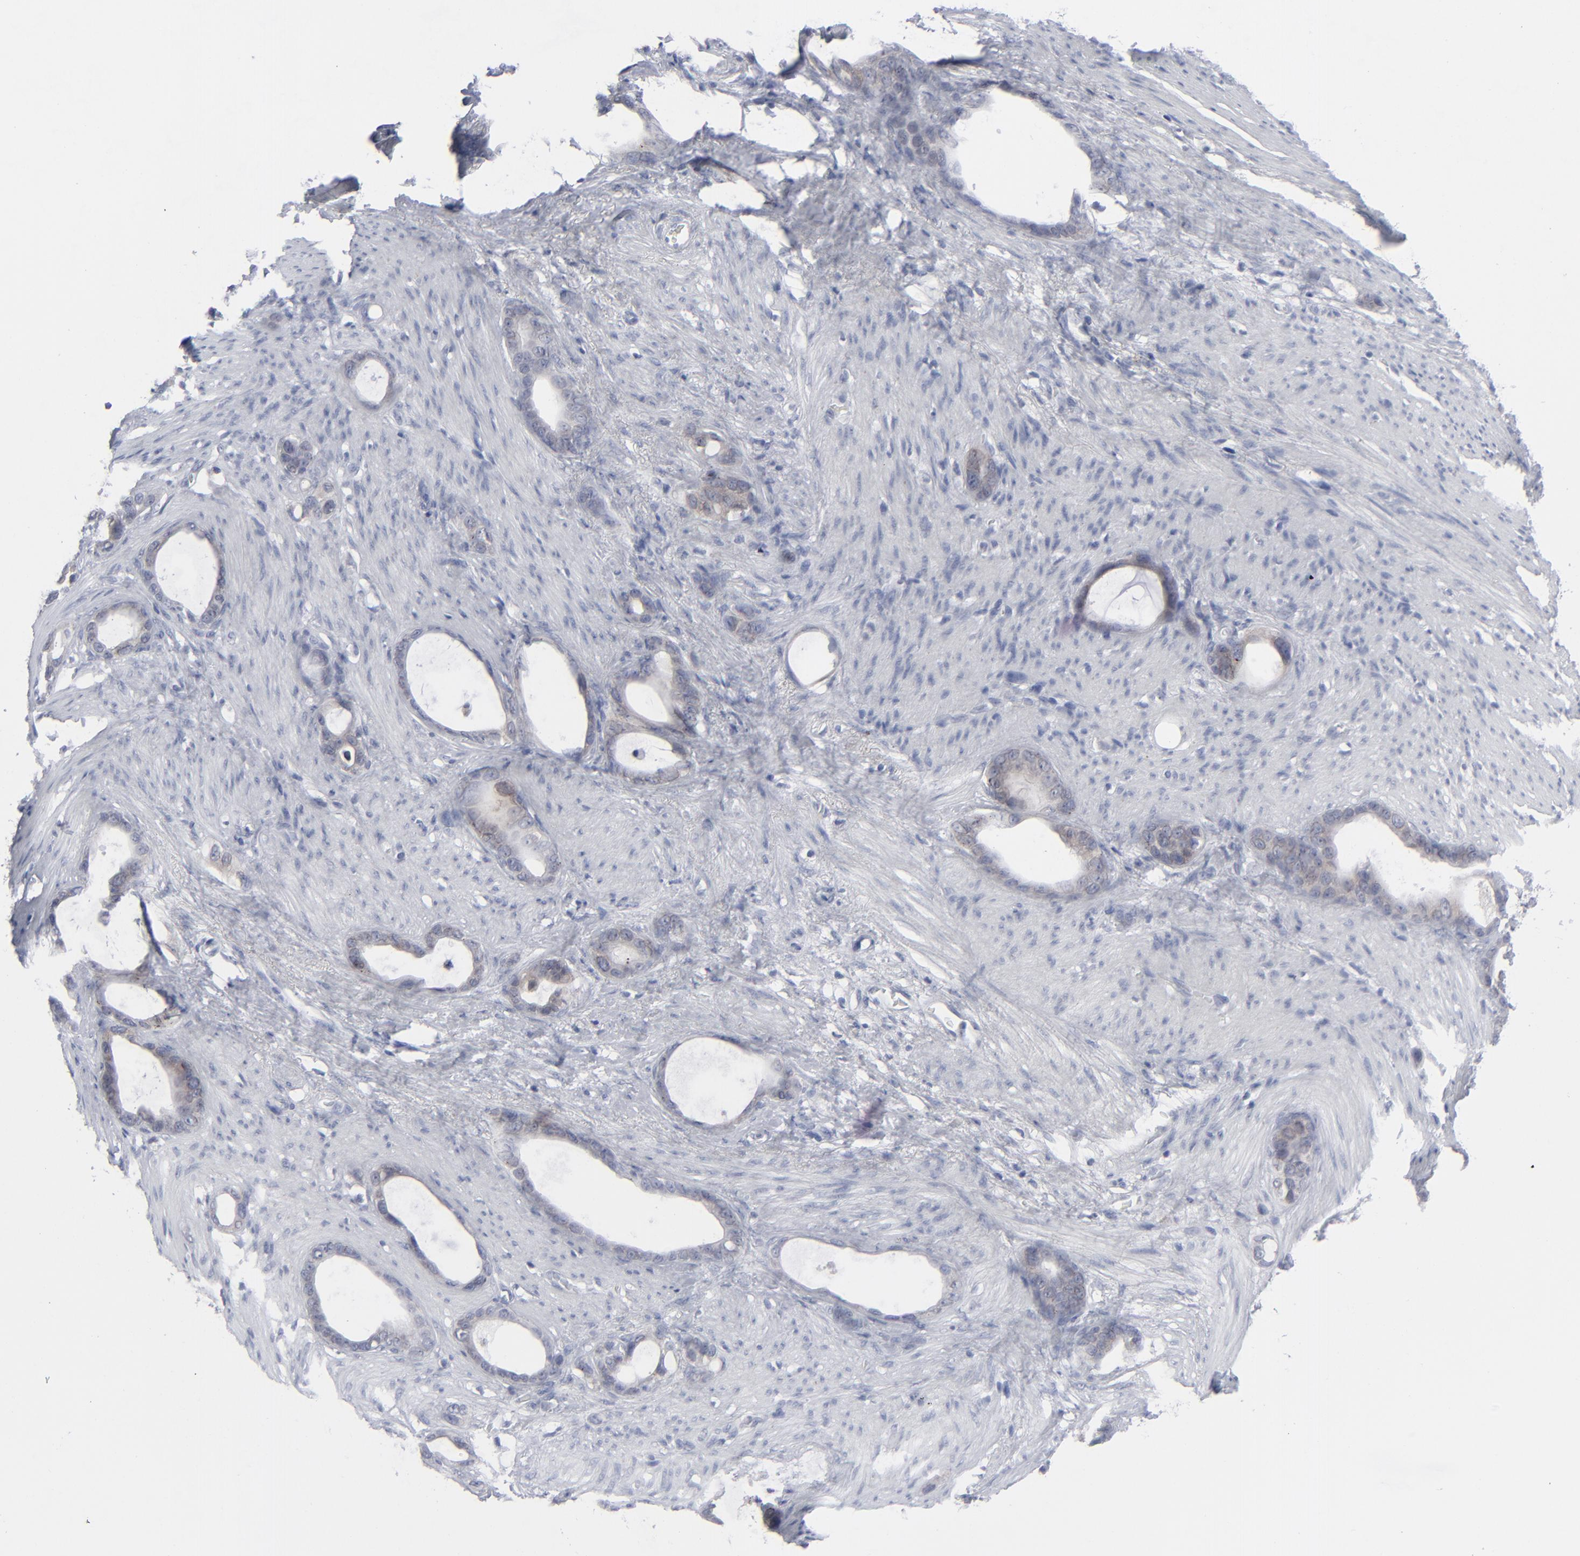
{"staining": {"intensity": "negative", "quantity": "none", "location": "none"}, "tissue": "stomach cancer", "cell_type": "Tumor cells", "image_type": "cancer", "snomed": [{"axis": "morphology", "description": "Adenocarcinoma, NOS"}, {"axis": "topography", "description": "Stomach"}], "caption": "Tumor cells show no significant protein positivity in stomach adenocarcinoma.", "gene": "NUP88", "patient": {"sex": "female", "age": 75}}